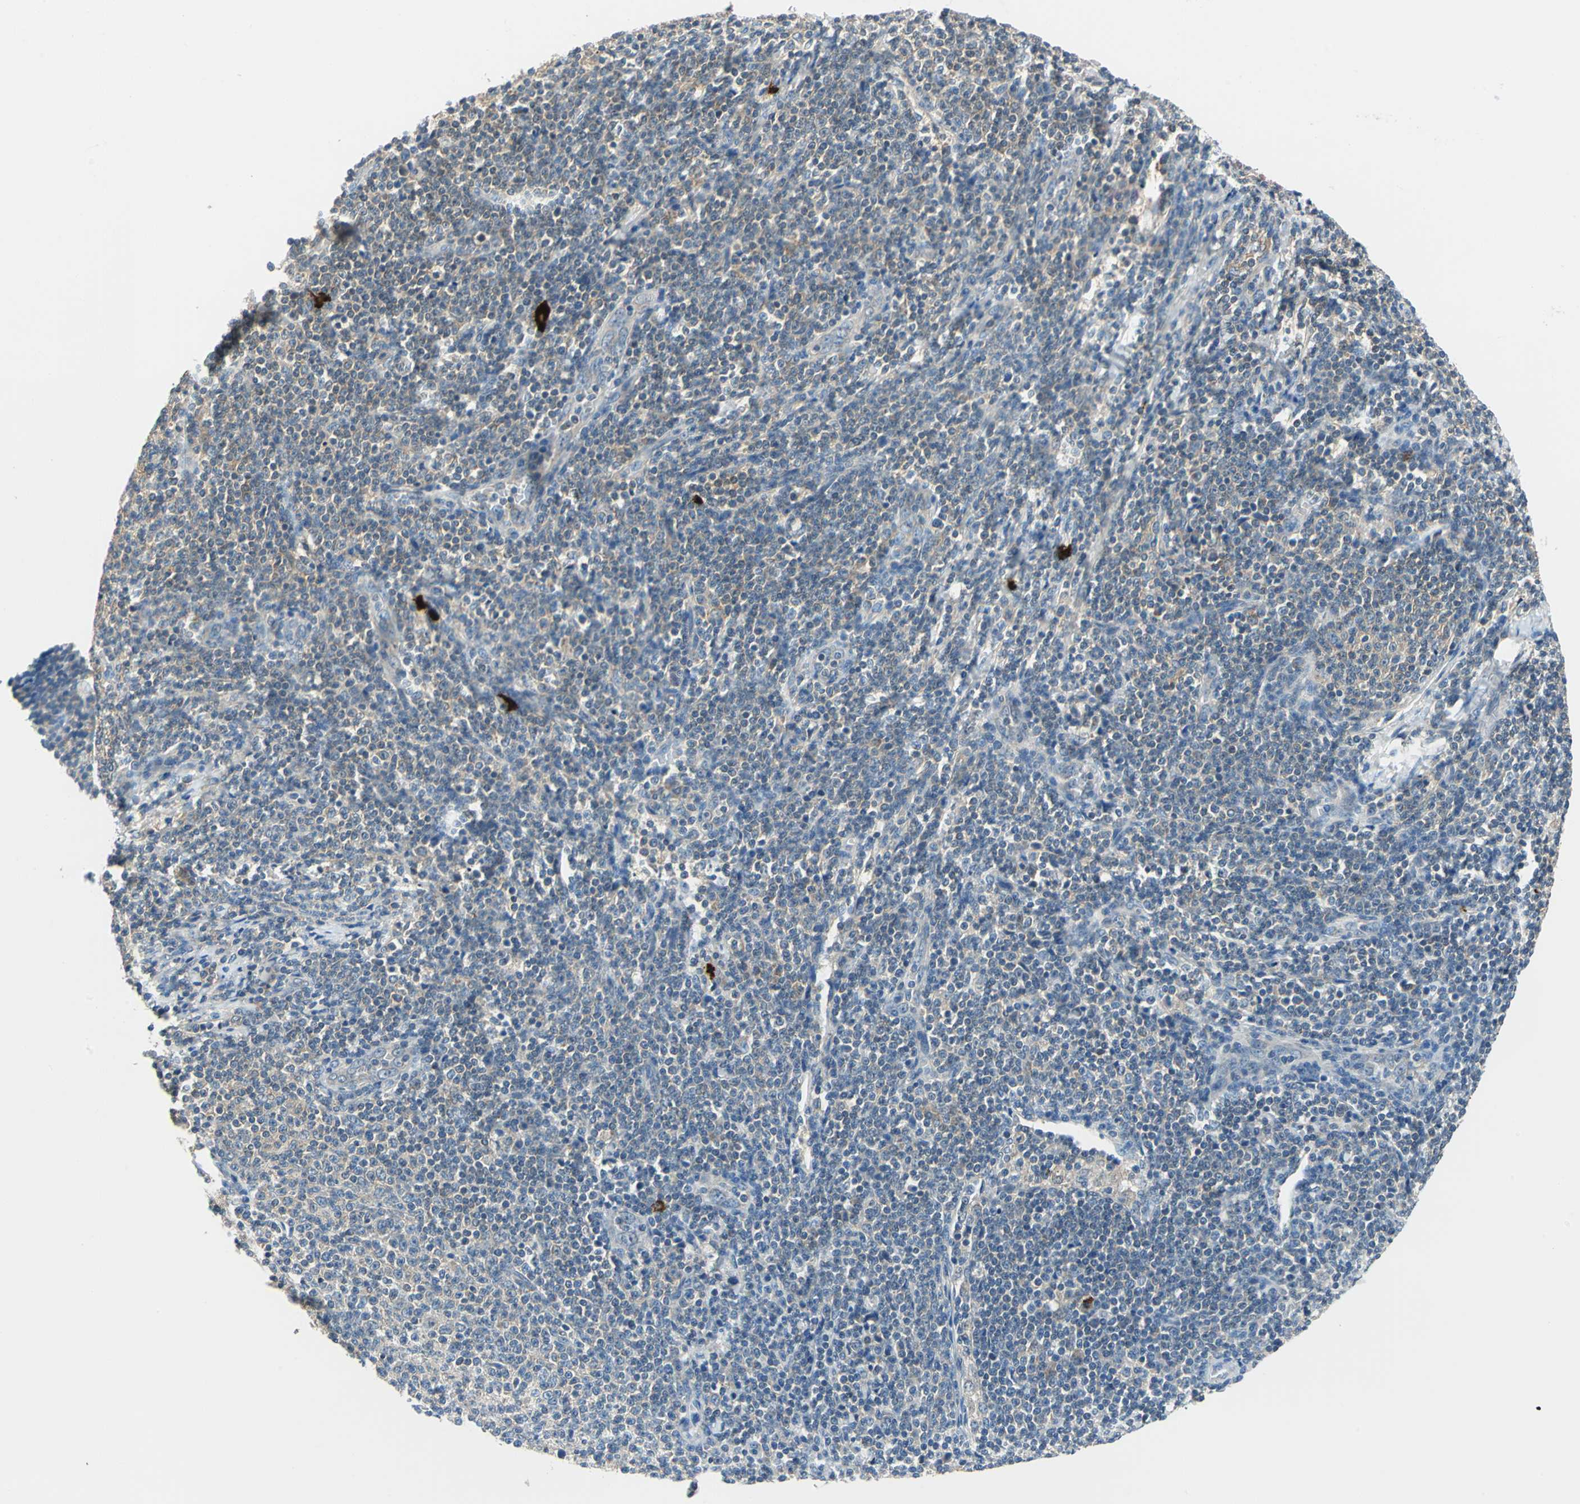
{"staining": {"intensity": "negative", "quantity": "none", "location": "none"}, "tissue": "lymphoma", "cell_type": "Tumor cells", "image_type": "cancer", "snomed": [{"axis": "morphology", "description": "Malignant lymphoma, non-Hodgkin's type, Low grade"}, {"axis": "topography", "description": "Lymph node"}], "caption": "DAB (3,3'-diaminobenzidine) immunohistochemical staining of human low-grade malignant lymphoma, non-Hodgkin's type displays no significant staining in tumor cells.", "gene": "CPA3", "patient": {"sex": "male", "age": 66}}